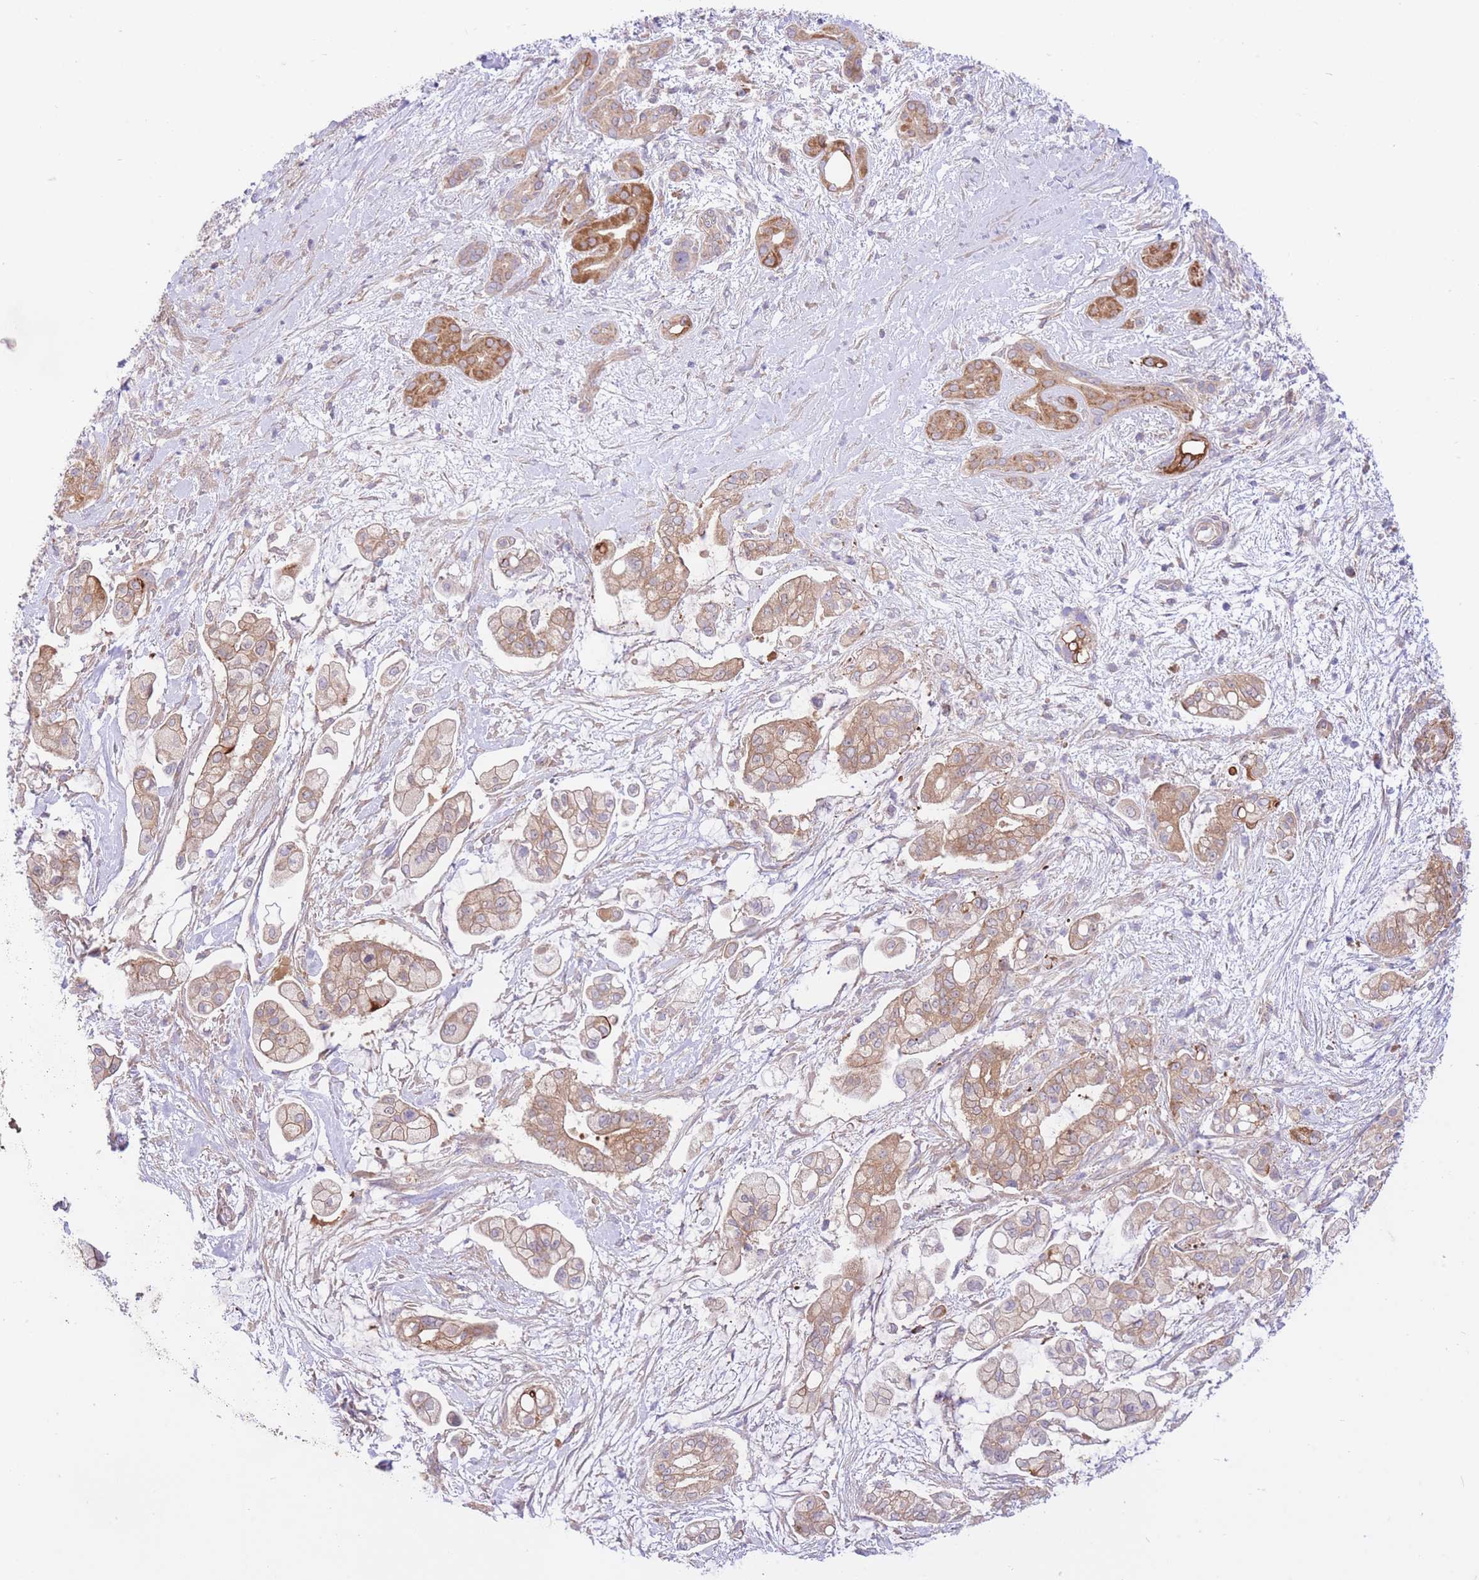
{"staining": {"intensity": "moderate", "quantity": ">75%", "location": "cytoplasmic/membranous"}, "tissue": "pancreatic cancer", "cell_type": "Tumor cells", "image_type": "cancer", "snomed": [{"axis": "morphology", "description": "Adenocarcinoma, NOS"}, {"axis": "topography", "description": "Pancreas"}], "caption": "Immunohistochemistry (IHC) staining of pancreatic adenocarcinoma, which displays medium levels of moderate cytoplasmic/membranous positivity in about >75% of tumor cells indicating moderate cytoplasmic/membranous protein staining. The staining was performed using DAB (brown) for protein detection and nuclei were counterstained in hematoxylin (blue).", "gene": "CHAC1", "patient": {"sex": "female", "age": 69}}